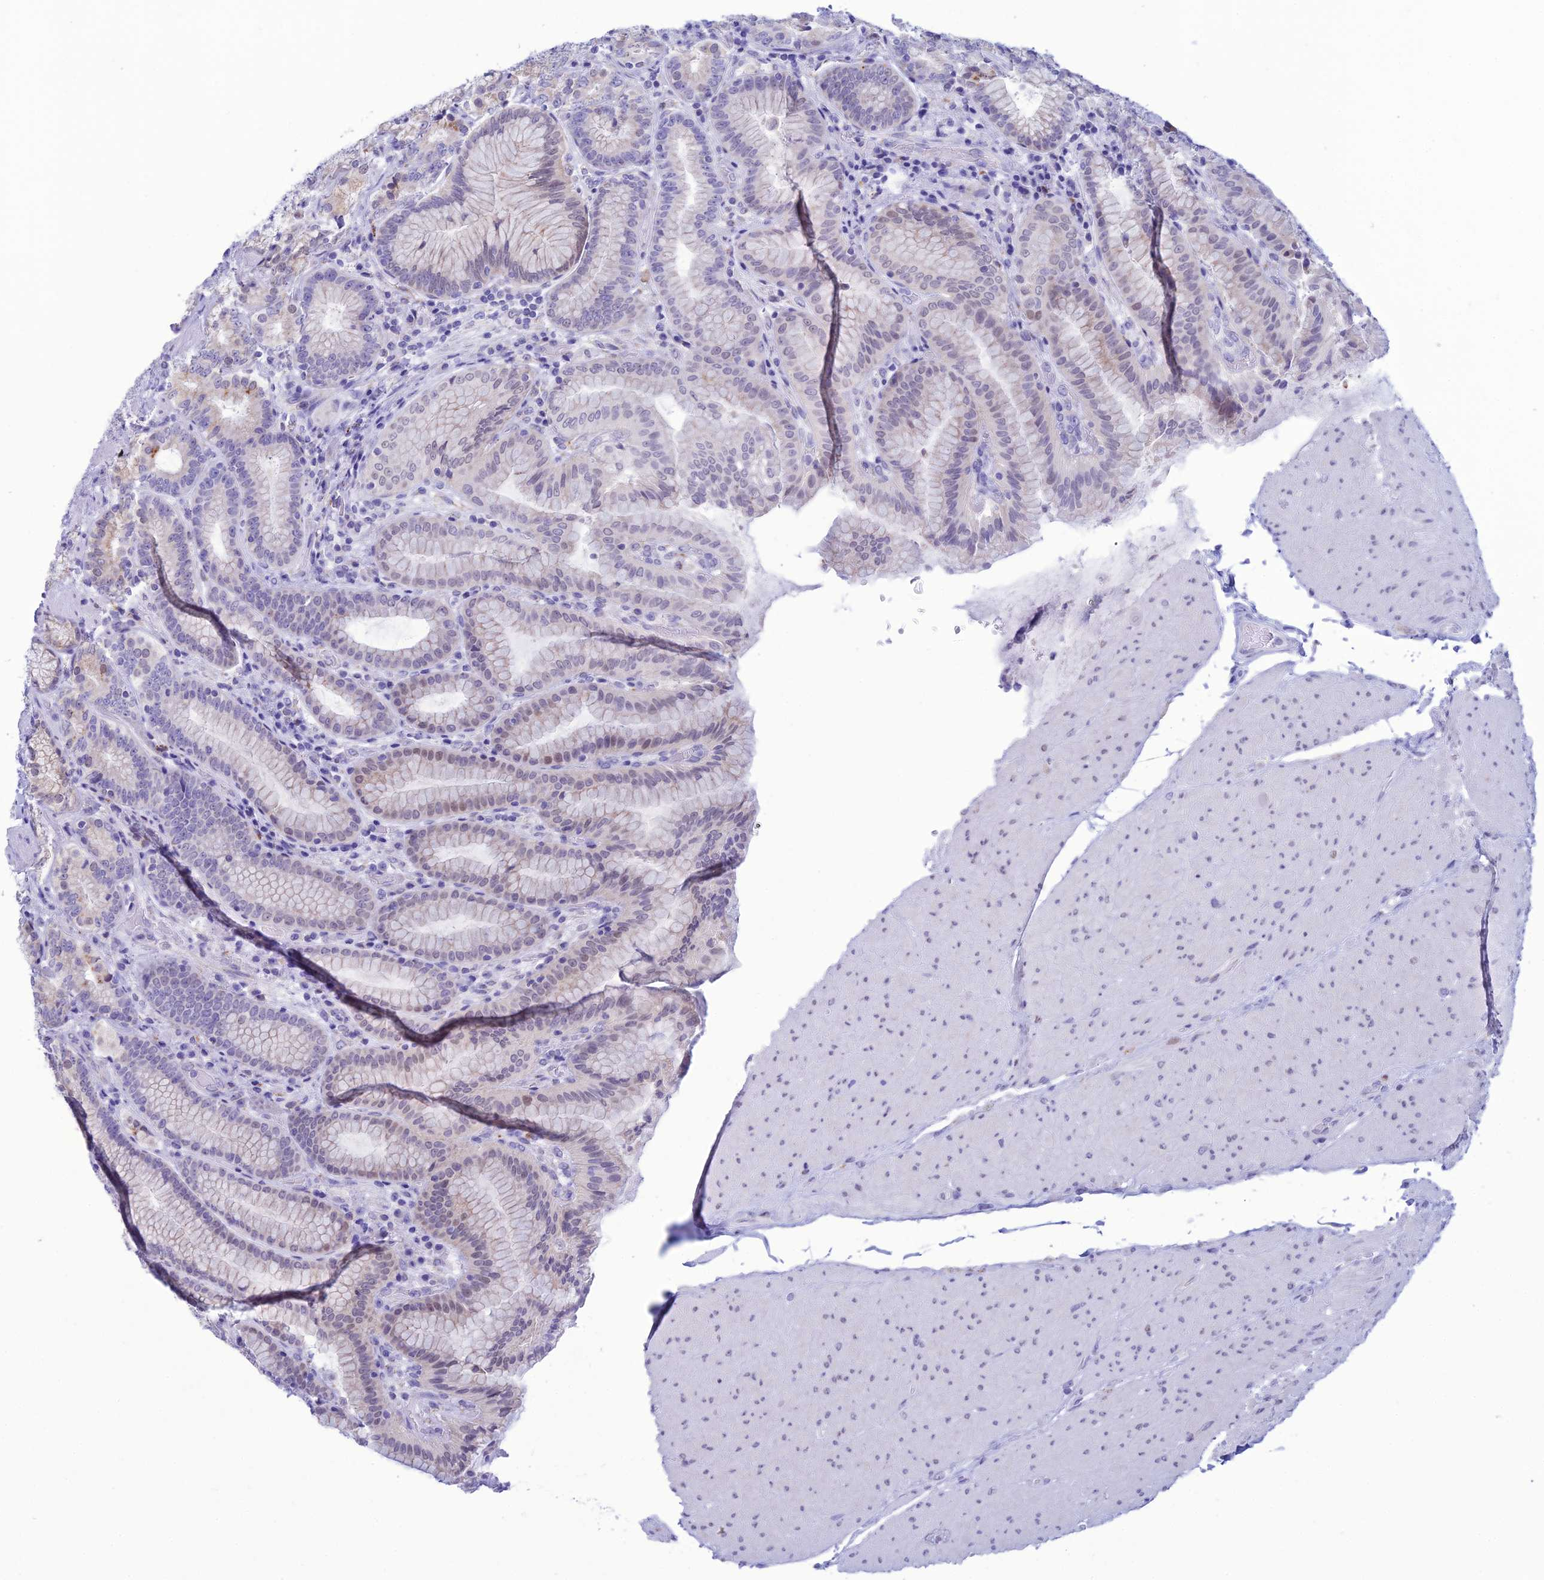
{"staining": {"intensity": "moderate", "quantity": "<25%", "location": "cytoplasmic/membranous,nuclear"}, "tissue": "stomach", "cell_type": "Glandular cells", "image_type": "normal", "snomed": [{"axis": "morphology", "description": "Normal tissue, NOS"}, {"axis": "topography", "description": "Stomach, upper"}, {"axis": "topography", "description": "Stomach, lower"}], "caption": "Human stomach stained for a protein (brown) demonstrates moderate cytoplasmic/membranous,nuclear positive expression in about <25% of glandular cells.", "gene": "CFAP210", "patient": {"sex": "female", "age": 76}}